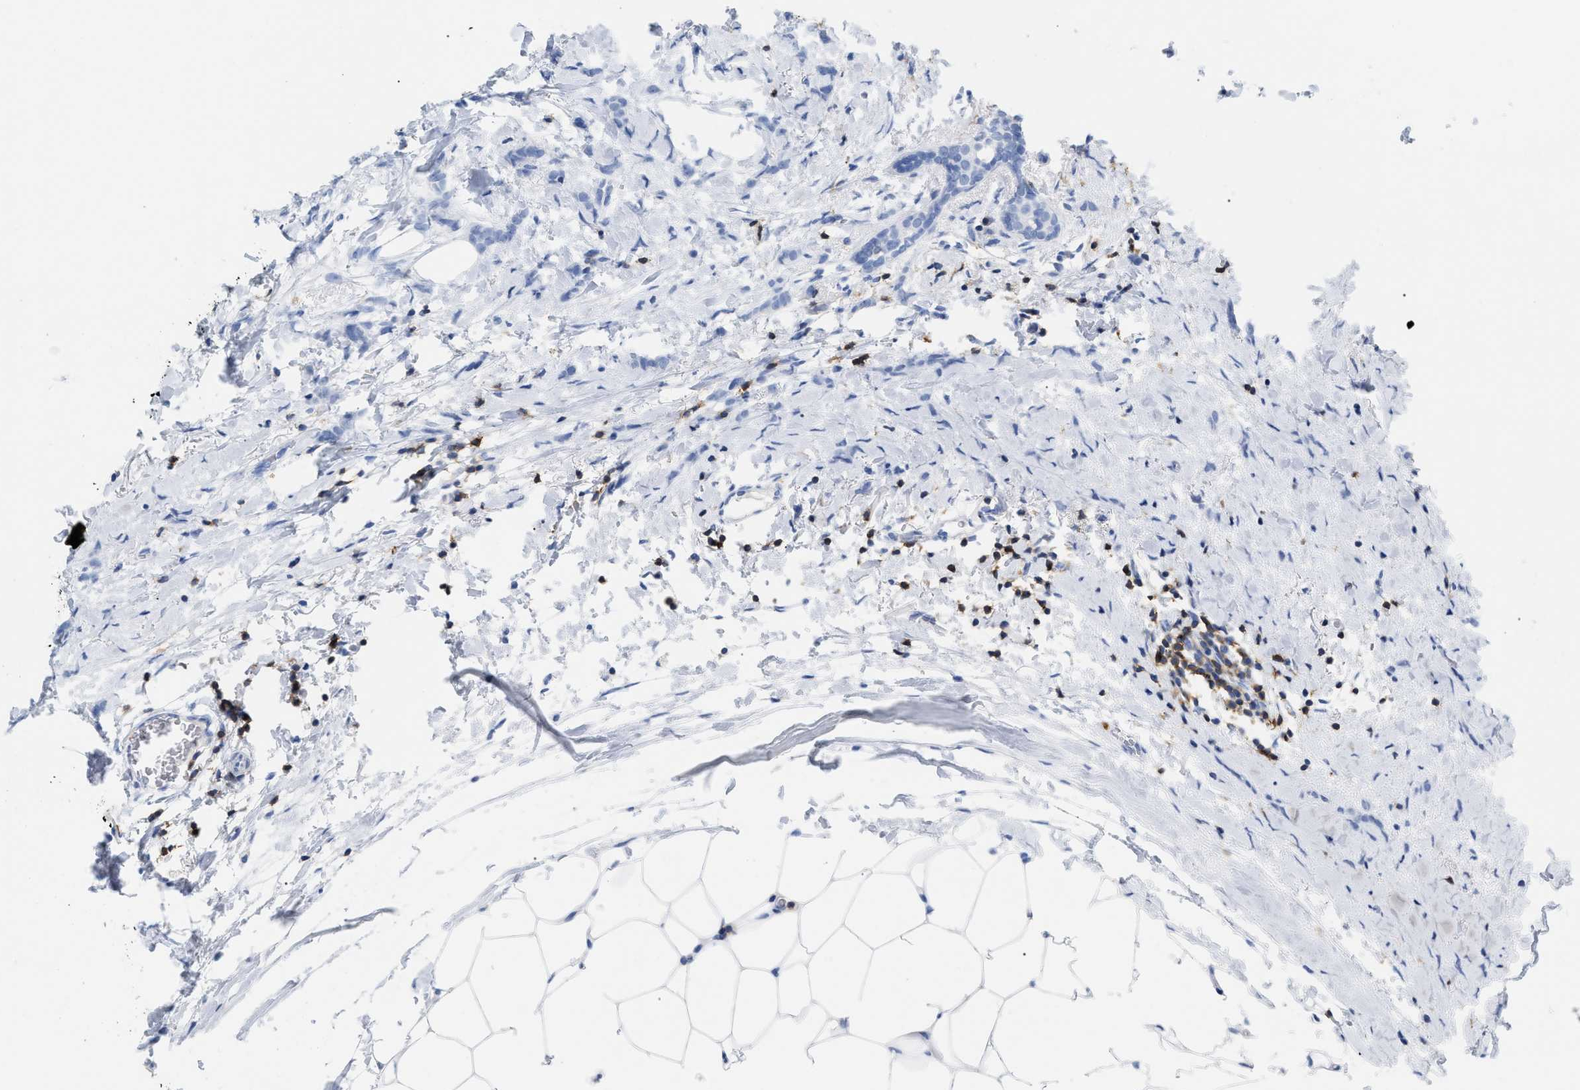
{"staining": {"intensity": "negative", "quantity": "none", "location": "none"}, "tissue": "breast cancer", "cell_type": "Tumor cells", "image_type": "cancer", "snomed": [{"axis": "morphology", "description": "Lobular carcinoma, in situ"}, {"axis": "morphology", "description": "Lobular carcinoma"}, {"axis": "topography", "description": "Breast"}], "caption": "Breast cancer was stained to show a protein in brown. There is no significant positivity in tumor cells.", "gene": "CD5", "patient": {"sex": "female", "age": 41}}